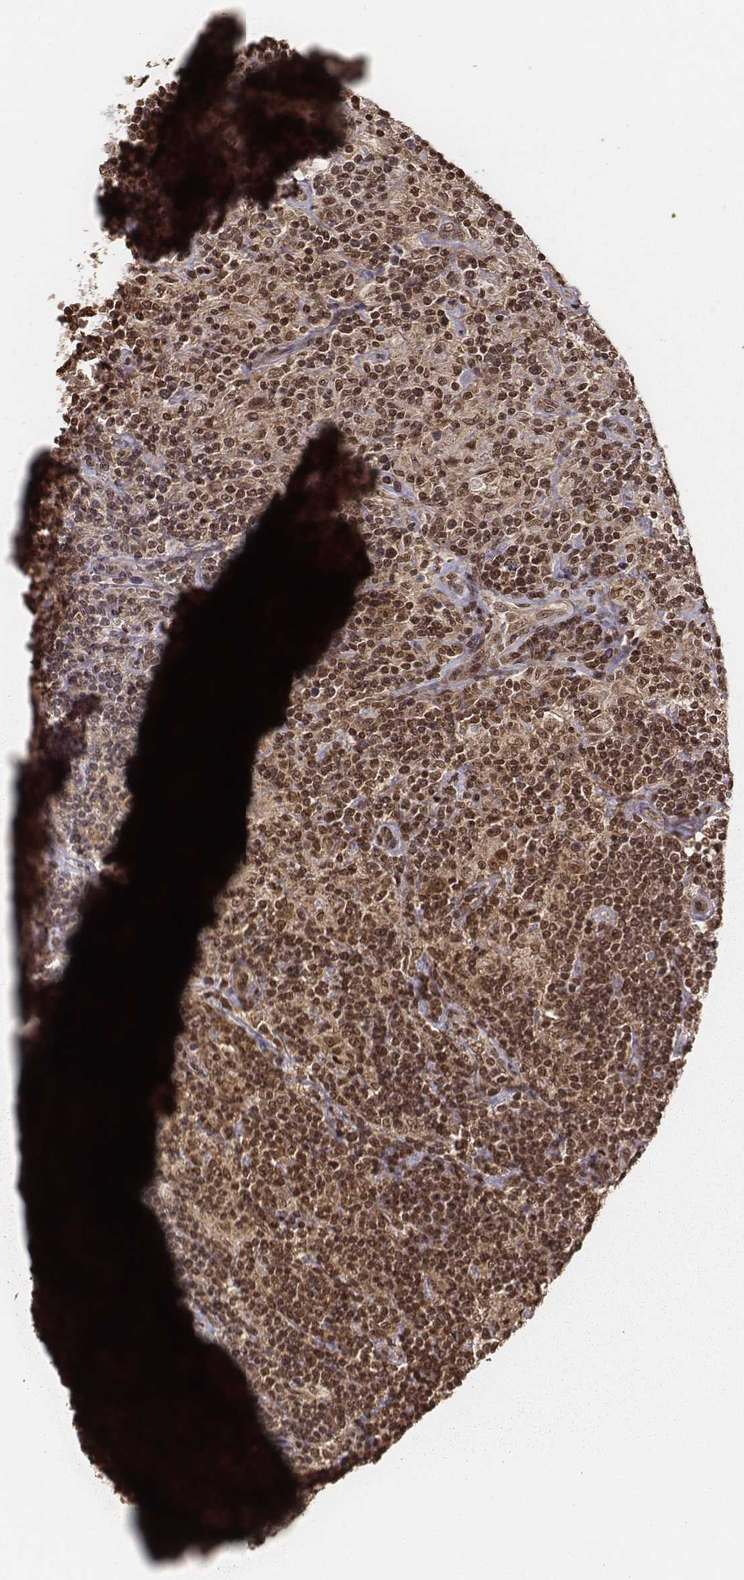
{"staining": {"intensity": "moderate", "quantity": ">75%", "location": "cytoplasmic/membranous,nuclear"}, "tissue": "lymphoma", "cell_type": "Tumor cells", "image_type": "cancer", "snomed": [{"axis": "morphology", "description": "Hodgkin's disease, NOS"}, {"axis": "topography", "description": "Lymph node"}], "caption": "Hodgkin's disease was stained to show a protein in brown. There is medium levels of moderate cytoplasmic/membranous and nuclear expression in approximately >75% of tumor cells.", "gene": "NFX1", "patient": {"sex": "male", "age": 70}}